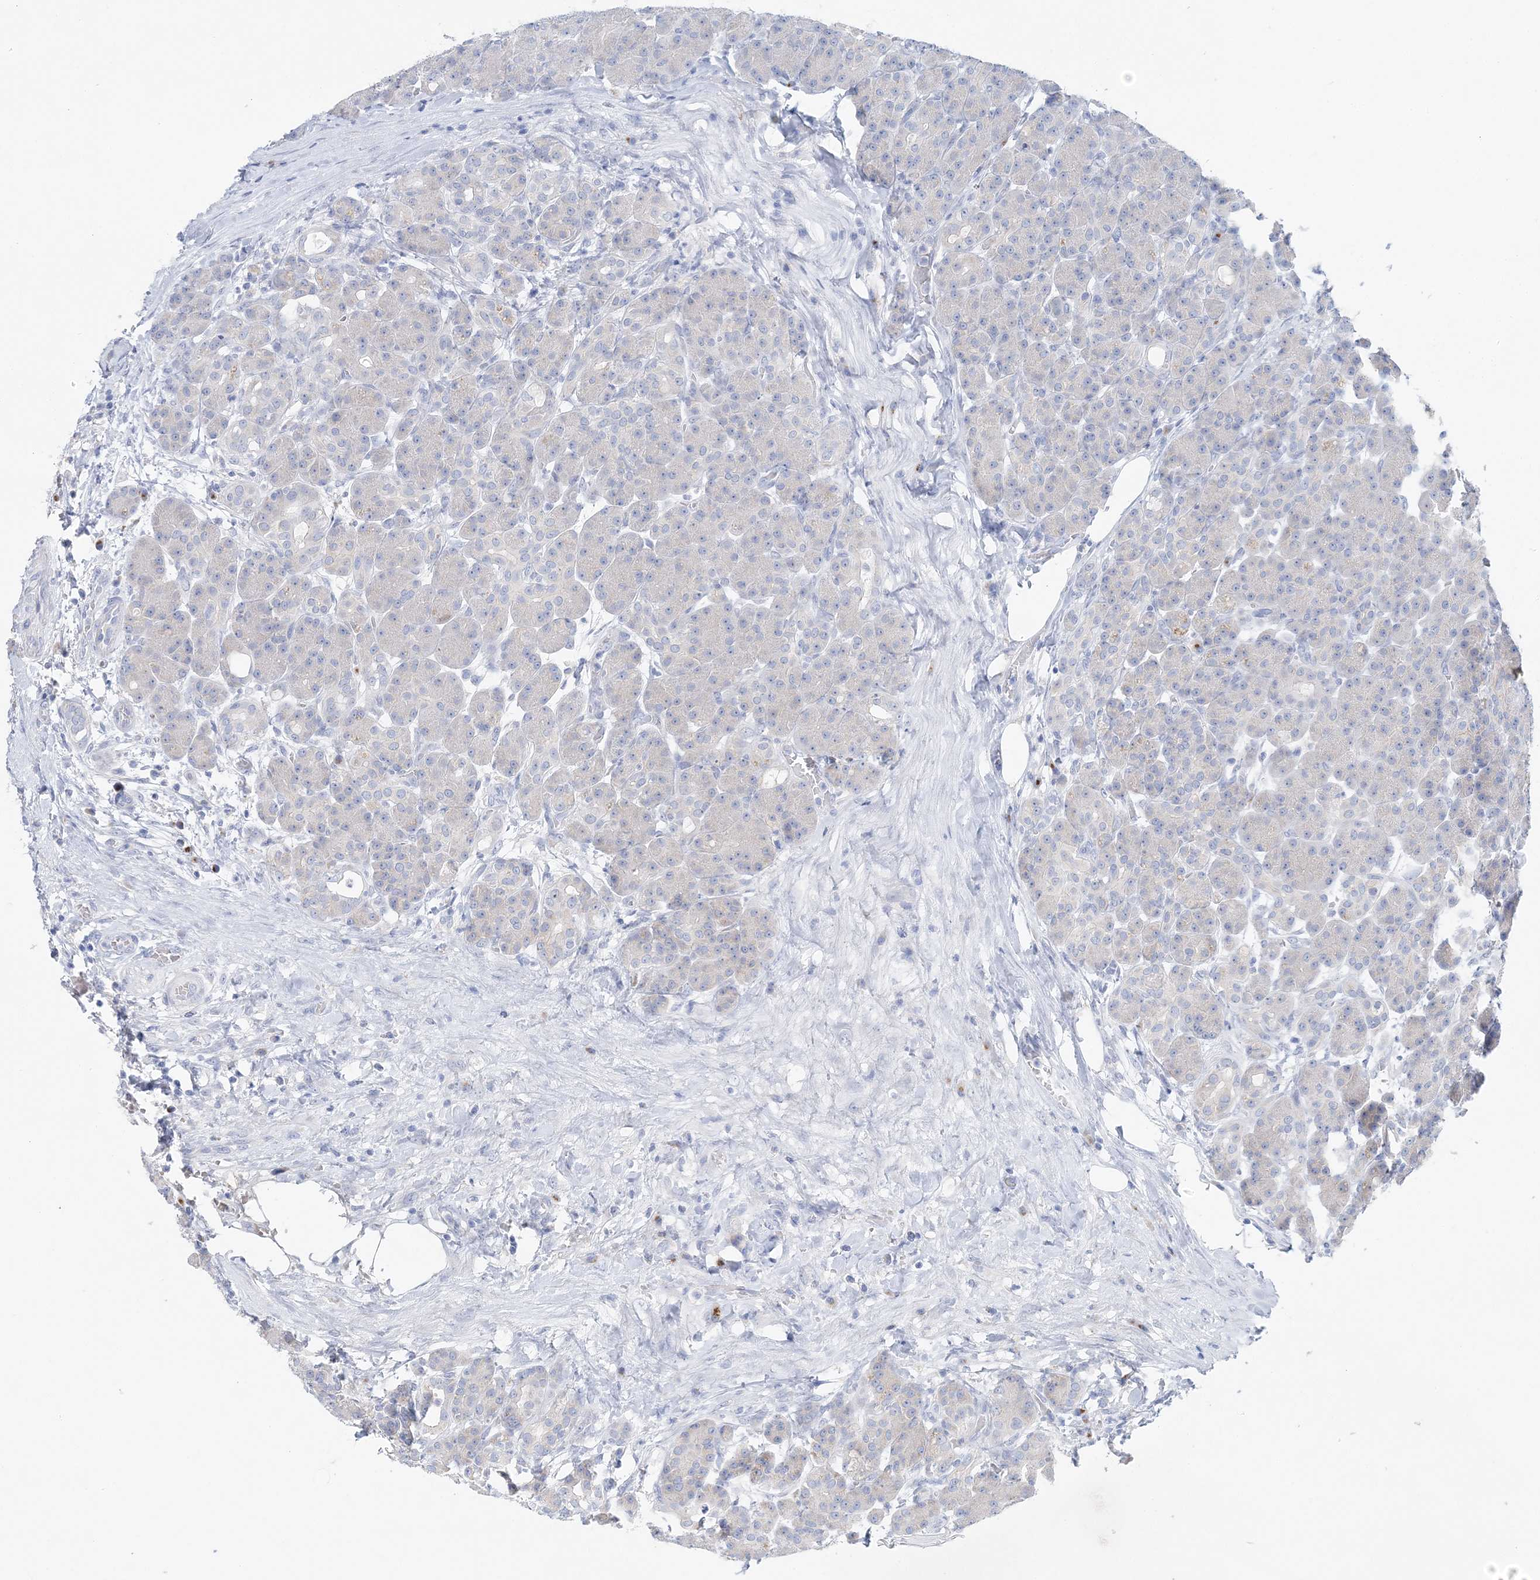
{"staining": {"intensity": "negative", "quantity": "none", "location": "none"}, "tissue": "pancreas", "cell_type": "Exocrine glandular cells", "image_type": "normal", "snomed": [{"axis": "morphology", "description": "Normal tissue, NOS"}, {"axis": "topography", "description": "Pancreas"}], "caption": "The photomicrograph reveals no staining of exocrine glandular cells in unremarkable pancreas. (DAB (3,3'-diaminobenzidine) immunohistochemistry (IHC), high magnification).", "gene": "SLC5A6", "patient": {"sex": "male", "age": 63}}